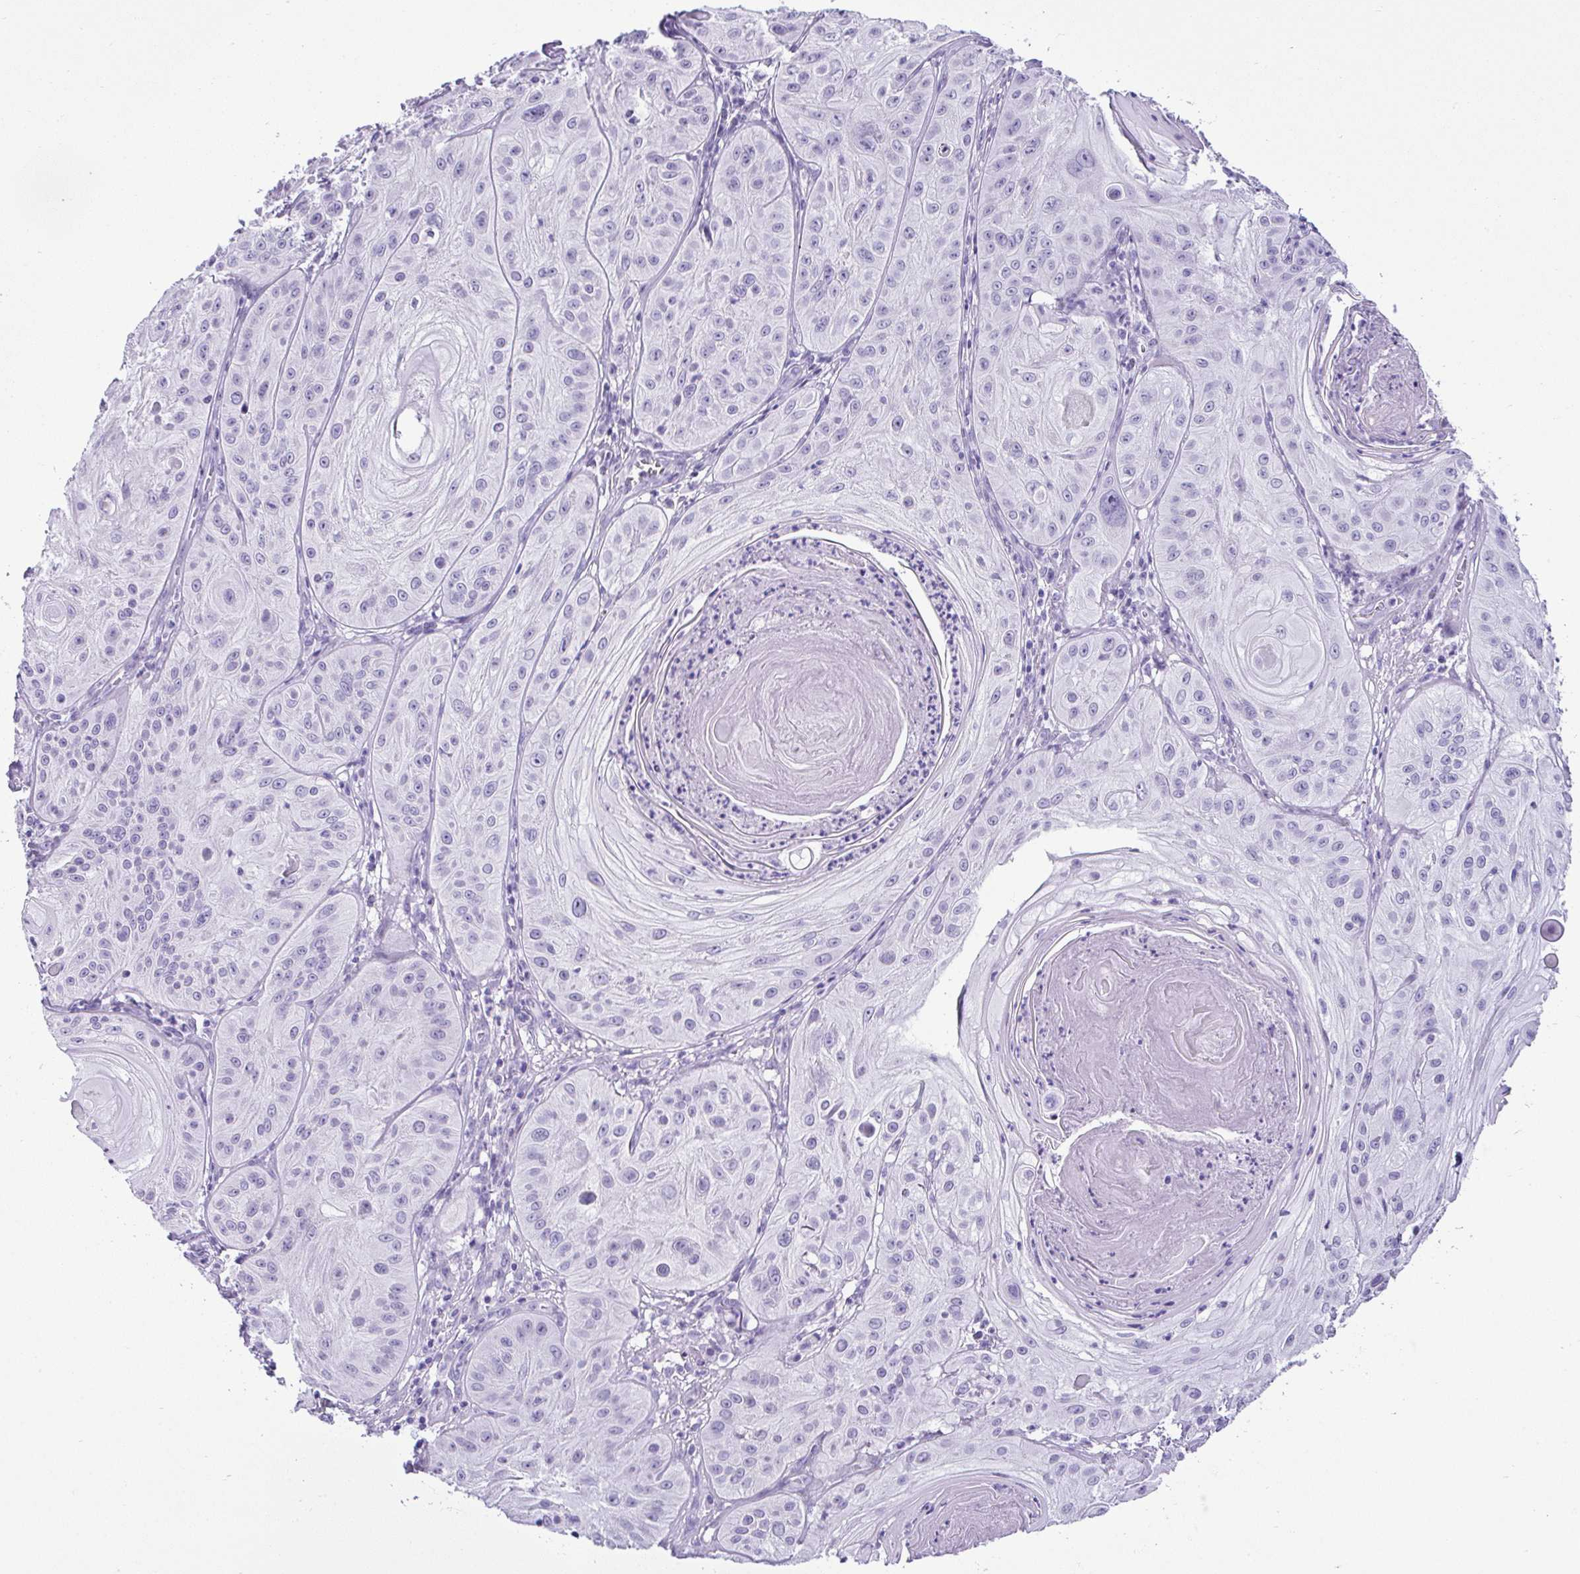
{"staining": {"intensity": "negative", "quantity": "none", "location": "none"}, "tissue": "skin cancer", "cell_type": "Tumor cells", "image_type": "cancer", "snomed": [{"axis": "morphology", "description": "Squamous cell carcinoma, NOS"}, {"axis": "topography", "description": "Skin"}], "caption": "Photomicrograph shows no significant protein expression in tumor cells of skin cancer. (DAB immunohistochemistry with hematoxylin counter stain).", "gene": "RNF183", "patient": {"sex": "male", "age": 85}}